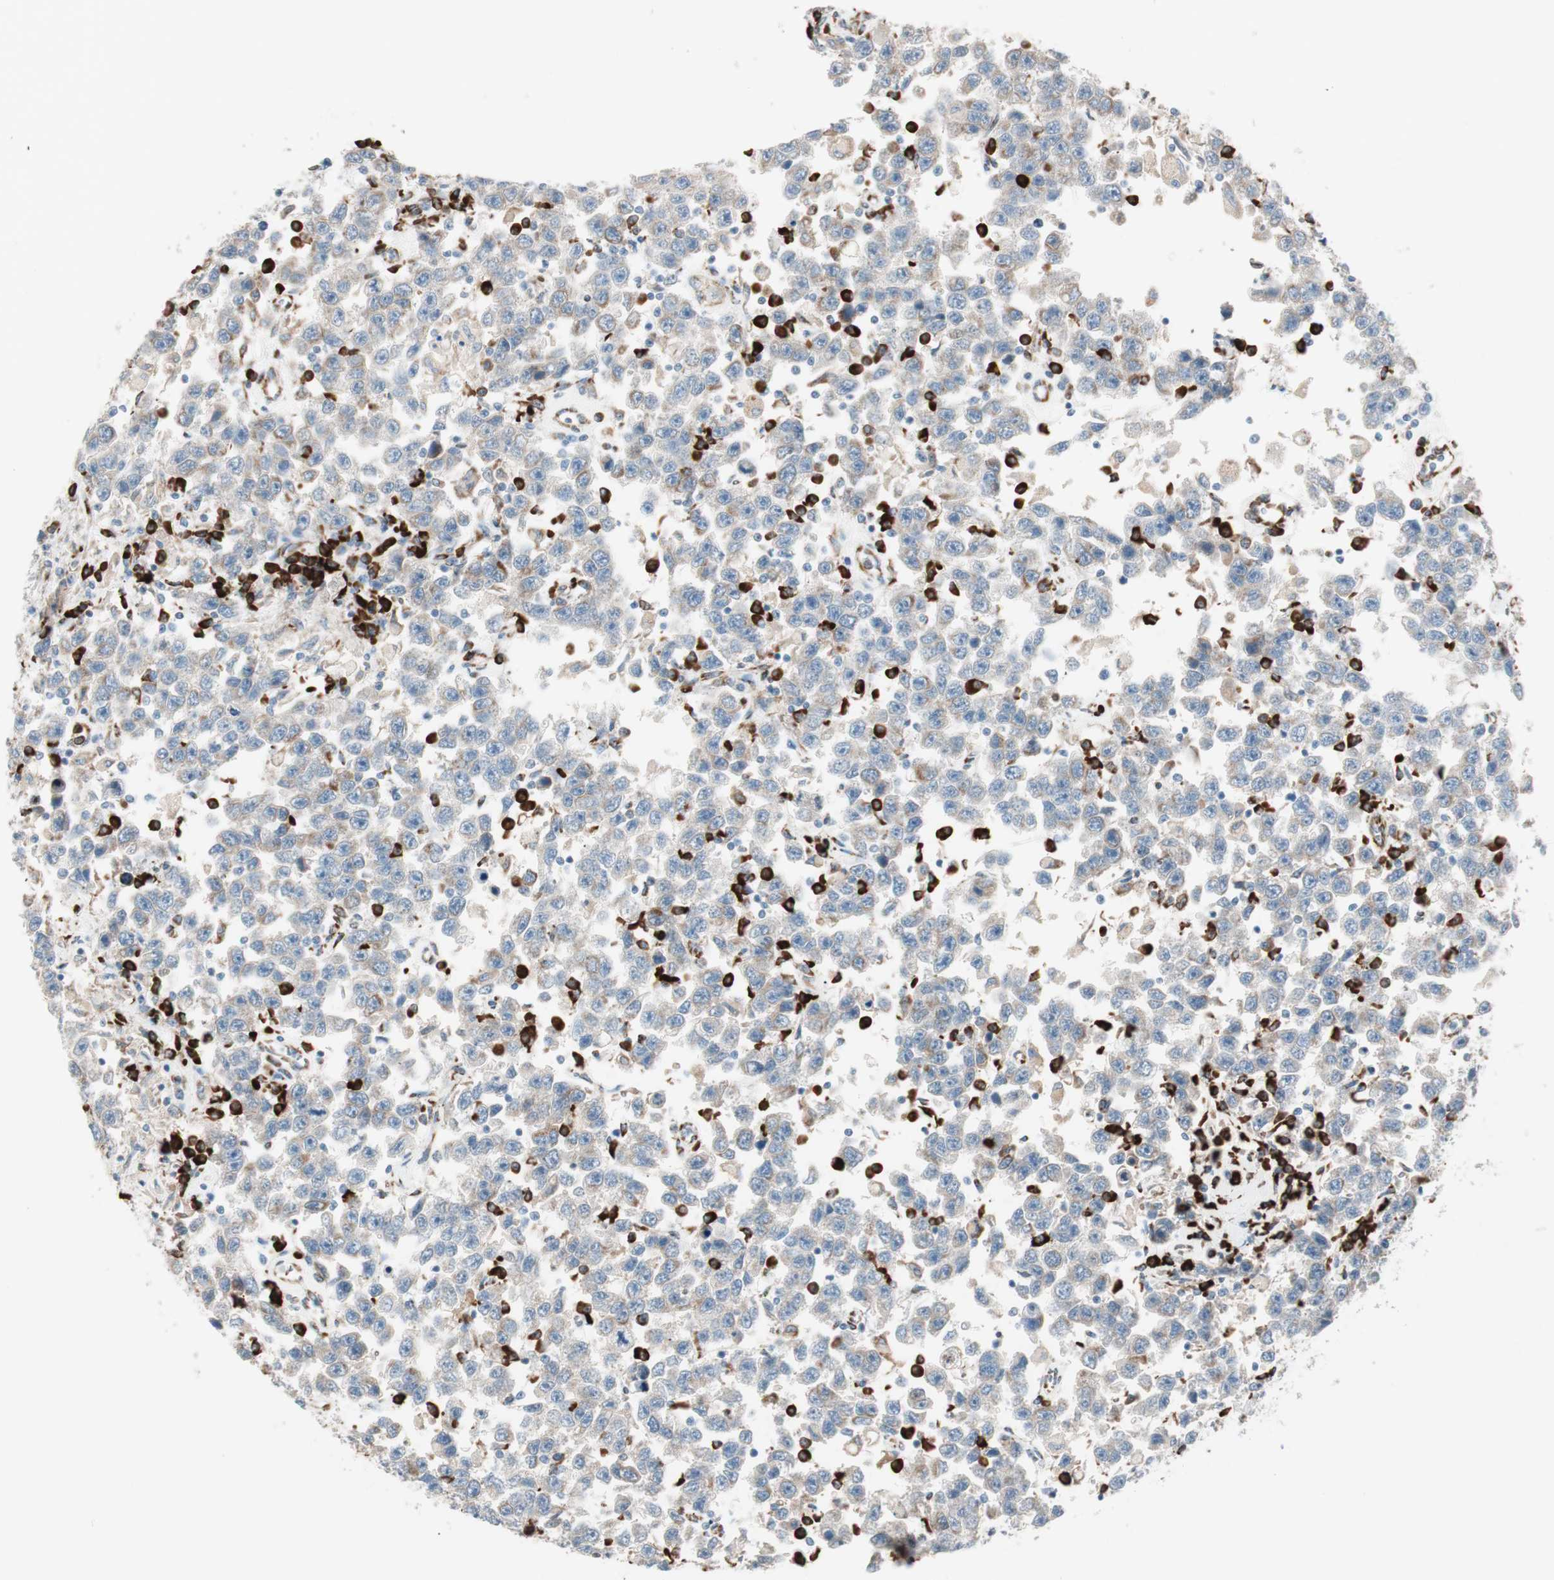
{"staining": {"intensity": "weak", "quantity": ">75%", "location": "cytoplasmic/membranous"}, "tissue": "testis cancer", "cell_type": "Tumor cells", "image_type": "cancer", "snomed": [{"axis": "morphology", "description": "Seminoma, NOS"}, {"axis": "topography", "description": "Testis"}], "caption": "Testis seminoma was stained to show a protein in brown. There is low levels of weak cytoplasmic/membranous positivity in approximately >75% of tumor cells. (brown staining indicates protein expression, while blue staining denotes nuclei).", "gene": "P4HTM", "patient": {"sex": "male", "age": 41}}